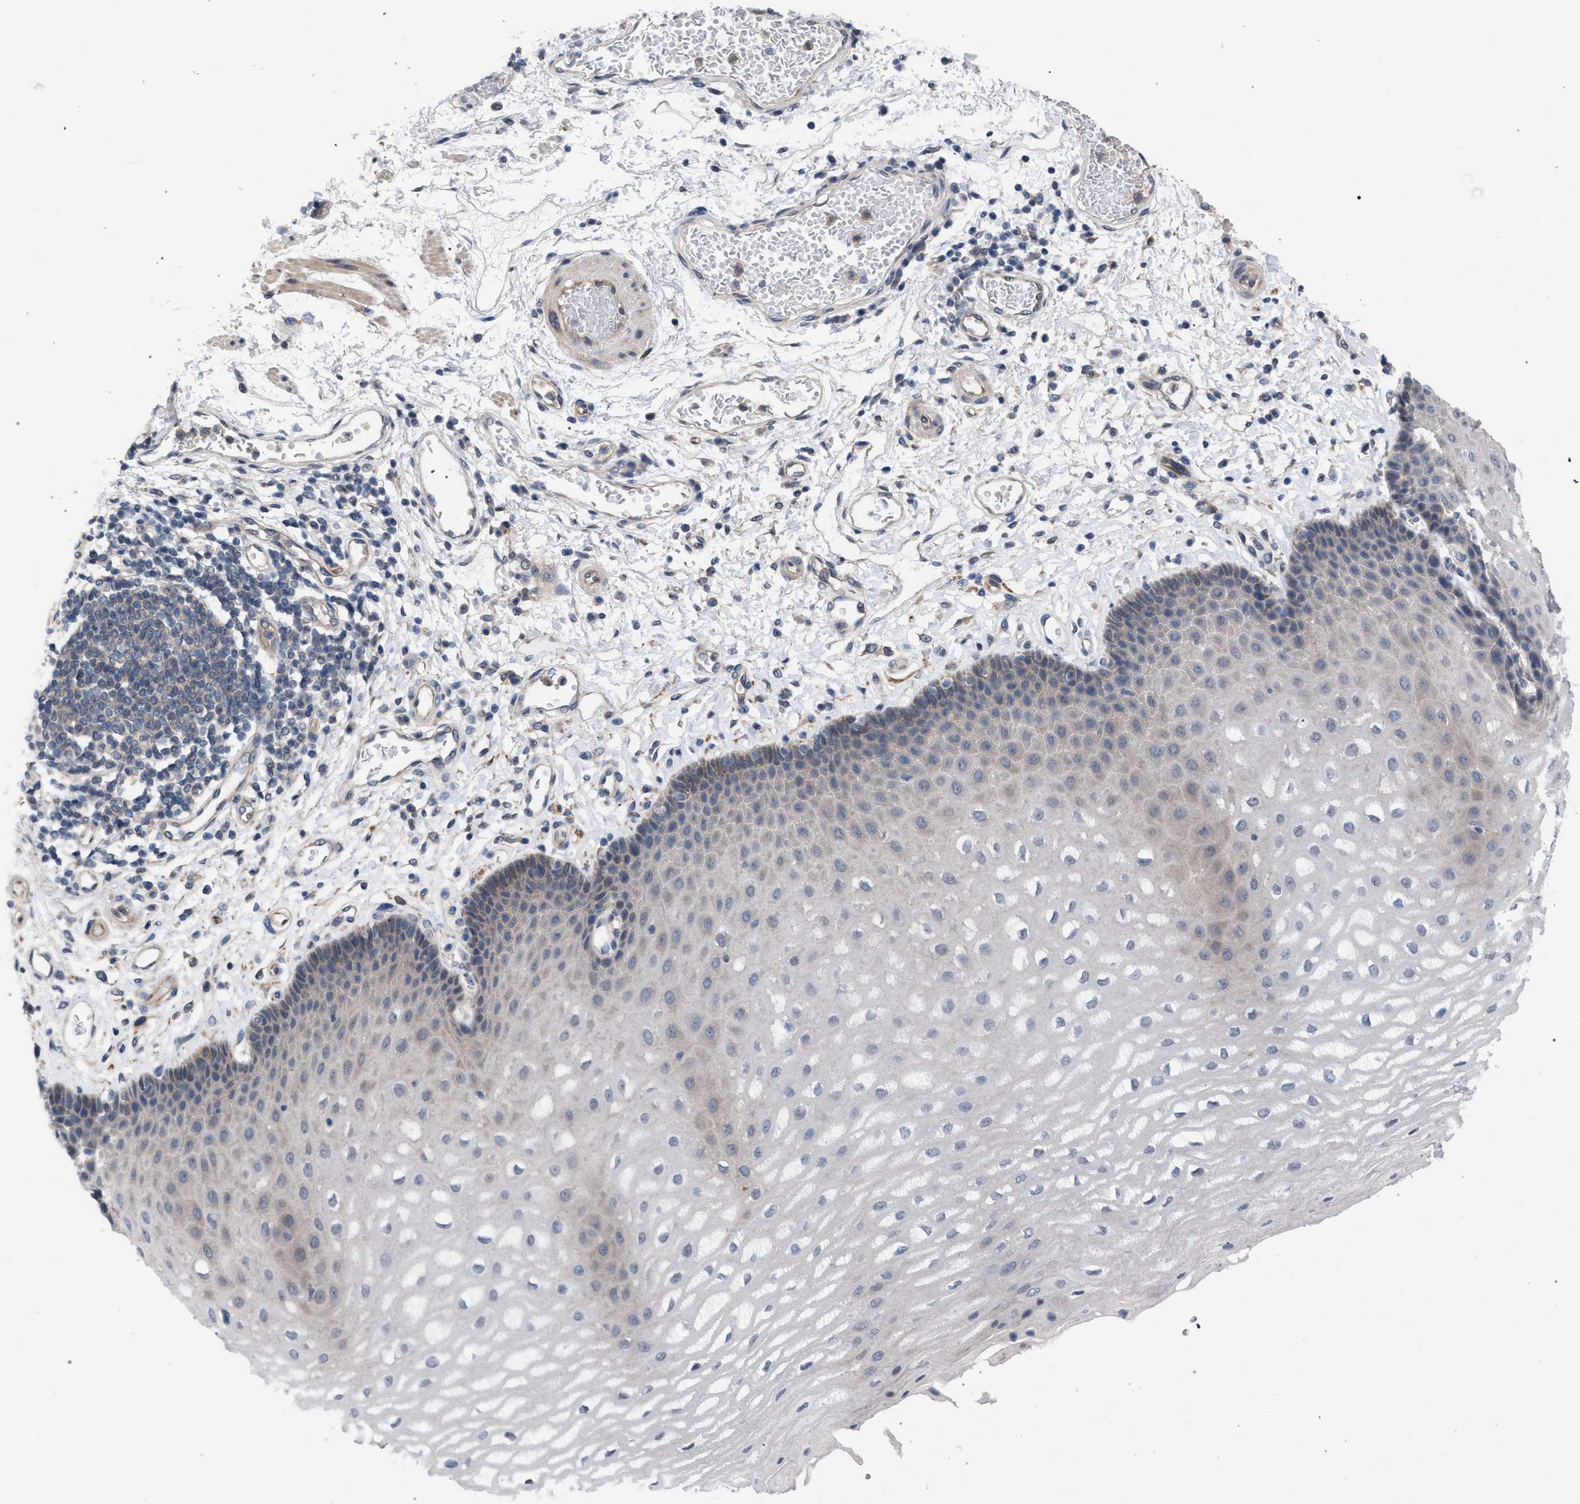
{"staining": {"intensity": "weak", "quantity": "<25%", "location": "cytoplasmic/membranous"}, "tissue": "esophagus", "cell_type": "Squamous epithelial cells", "image_type": "normal", "snomed": [{"axis": "morphology", "description": "Normal tissue, NOS"}, {"axis": "topography", "description": "Esophagus"}], "caption": "A high-resolution photomicrograph shows IHC staining of benign esophagus, which displays no significant expression in squamous epithelial cells. Brightfield microscopy of immunohistochemistry stained with DAB (brown) and hematoxylin (blue), captured at high magnification.", "gene": "ARPC5L", "patient": {"sex": "male", "age": 54}}